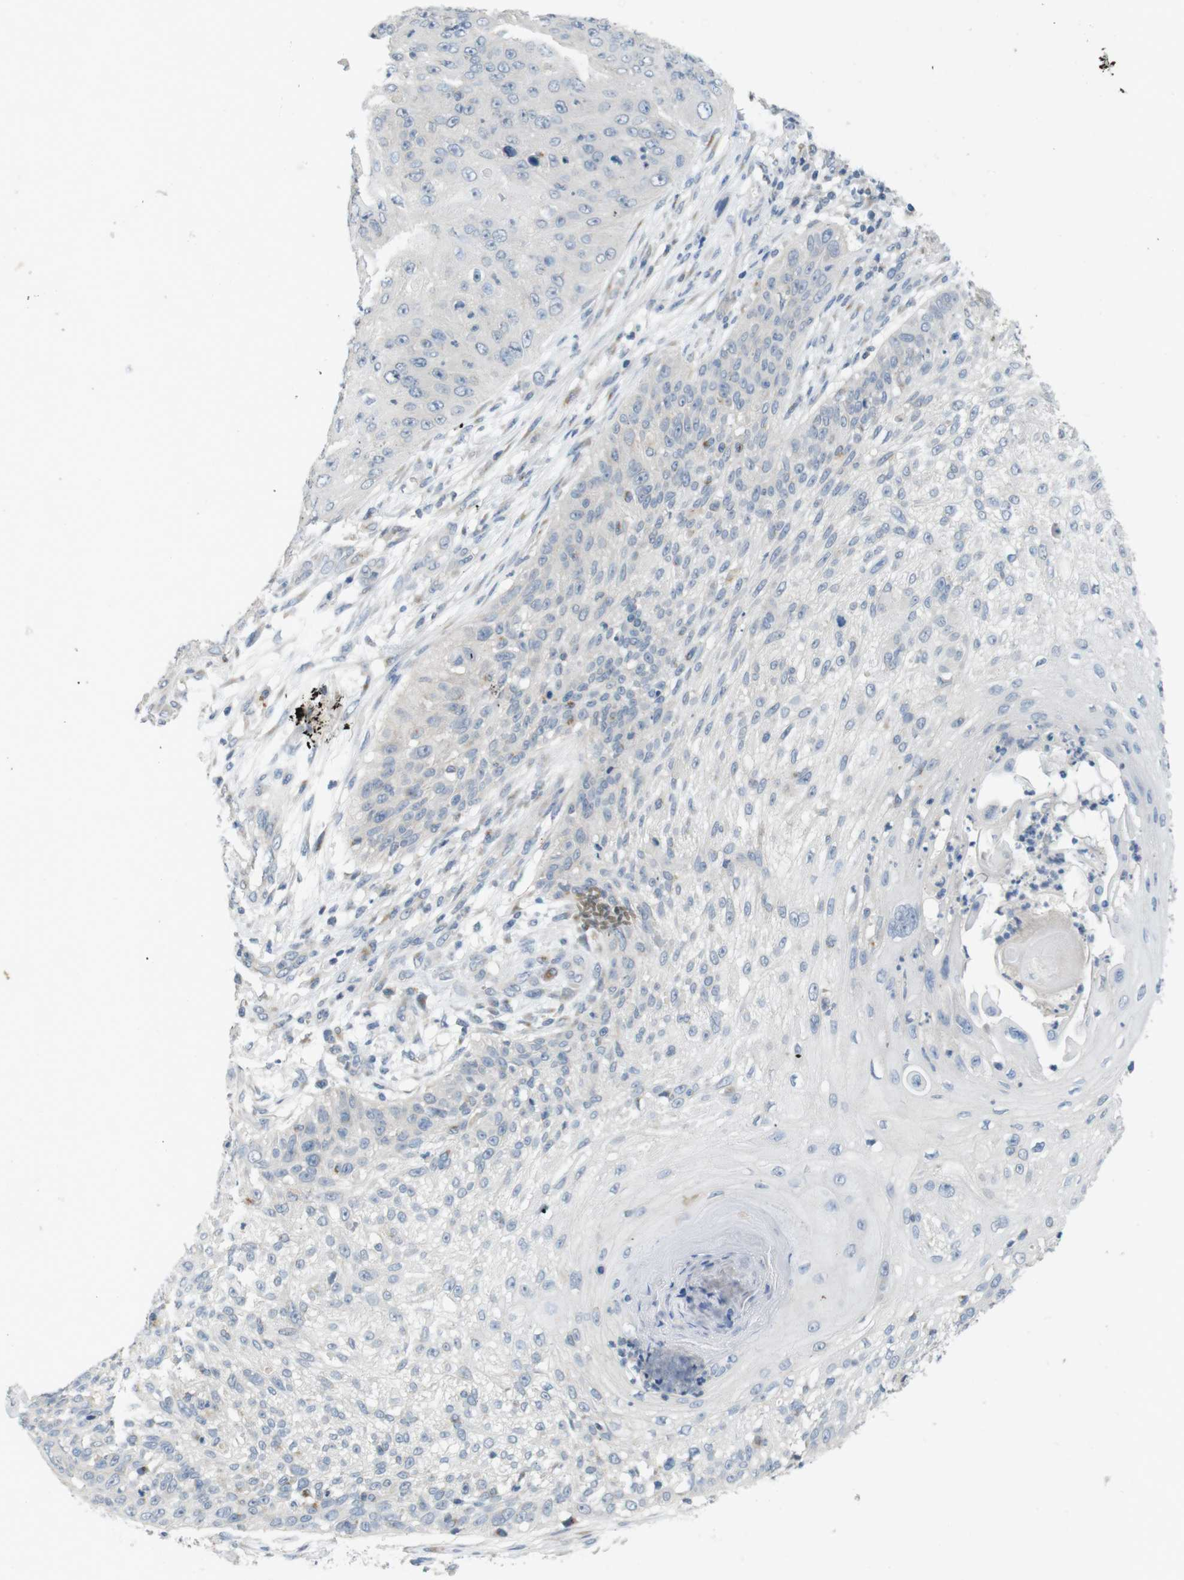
{"staining": {"intensity": "negative", "quantity": "none", "location": "none"}, "tissue": "skin cancer", "cell_type": "Tumor cells", "image_type": "cancer", "snomed": [{"axis": "morphology", "description": "Squamous cell carcinoma, NOS"}, {"axis": "topography", "description": "Skin"}], "caption": "An immunohistochemistry micrograph of skin squamous cell carcinoma is shown. There is no staining in tumor cells of skin squamous cell carcinoma.", "gene": "YIPF3", "patient": {"sex": "female", "age": 80}}